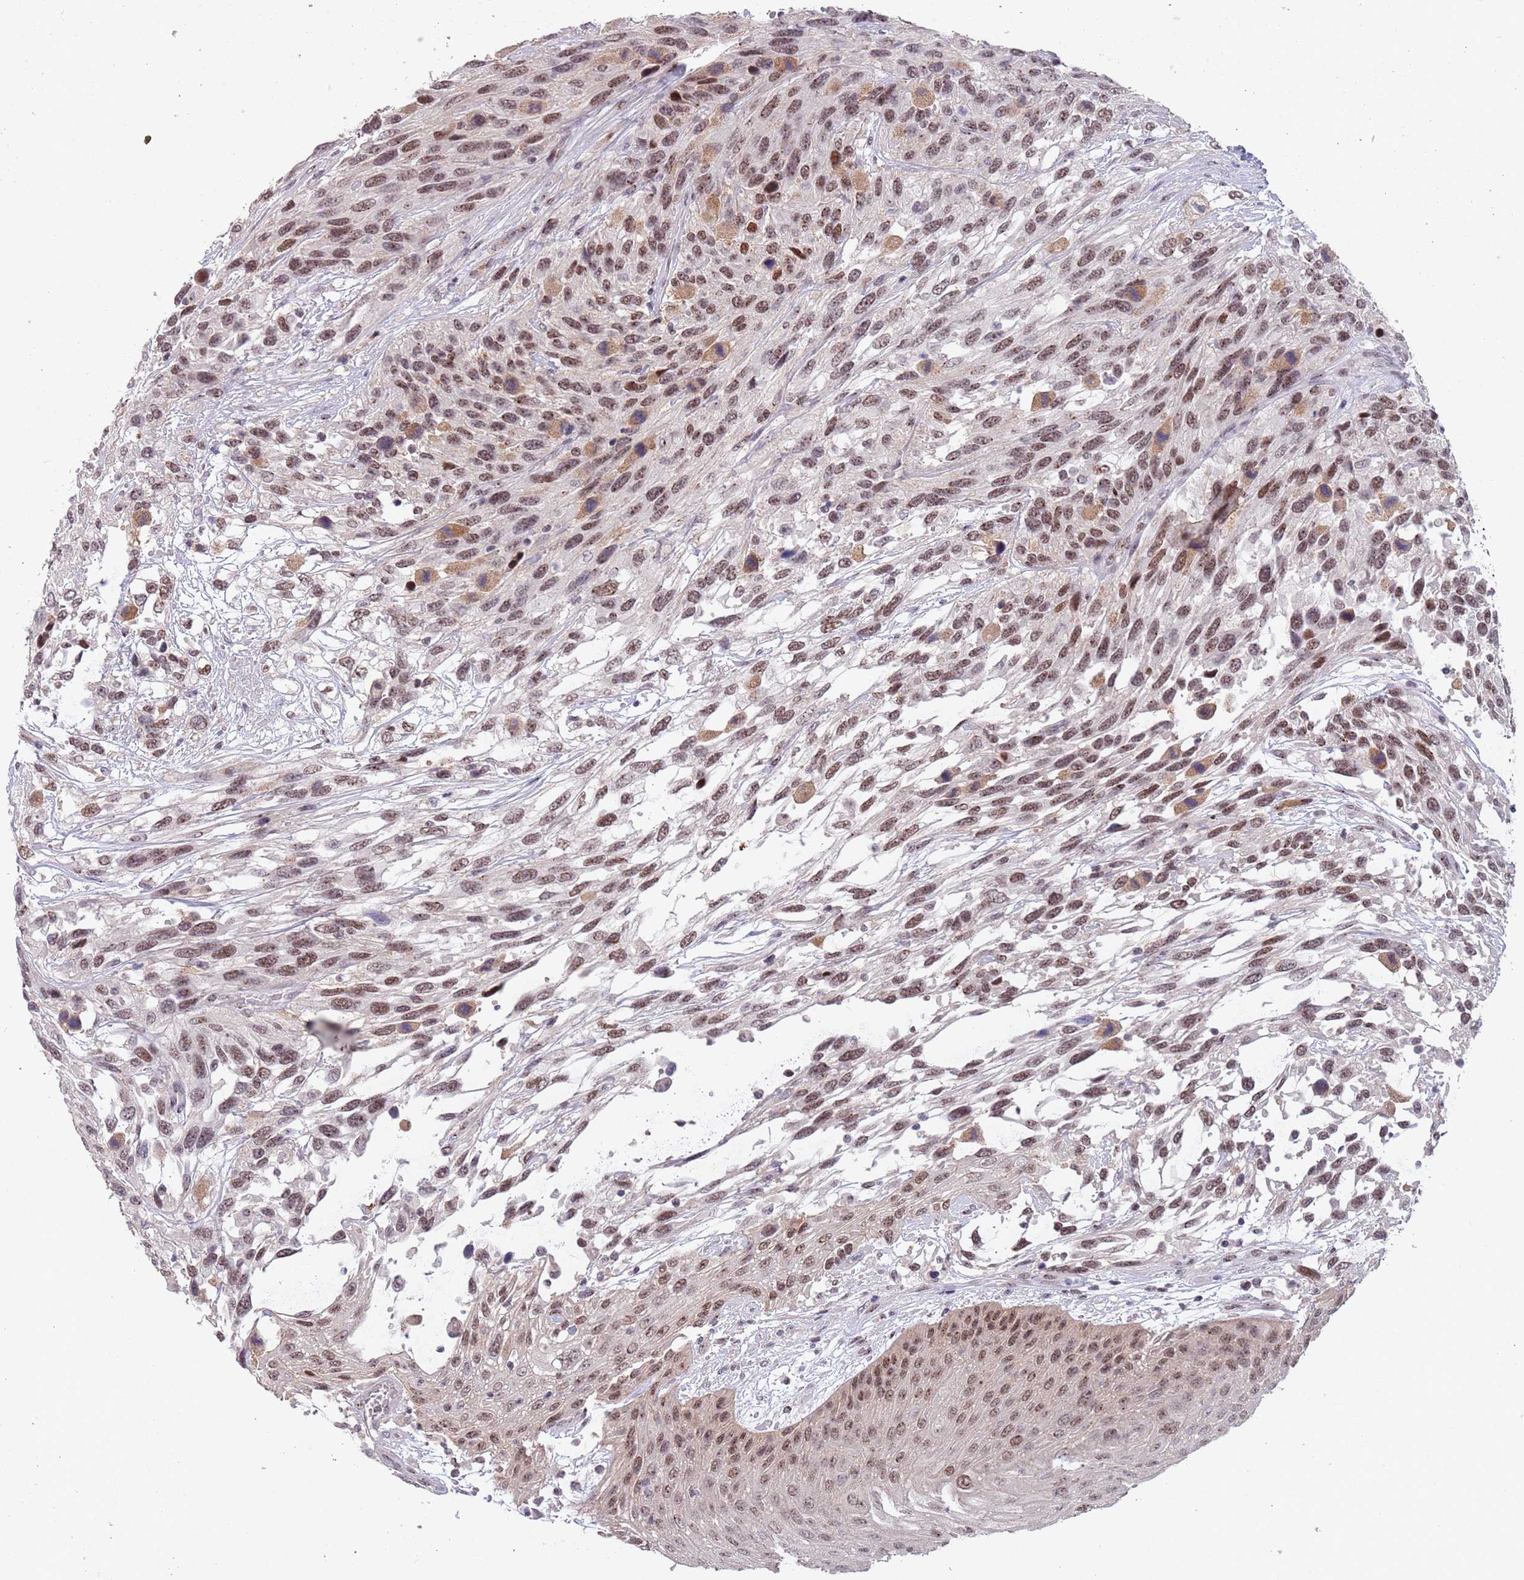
{"staining": {"intensity": "moderate", "quantity": ">75%", "location": "nuclear"}, "tissue": "urothelial cancer", "cell_type": "Tumor cells", "image_type": "cancer", "snomed": [{"axis": "morphology", "description": "Urothelial carcinoma, High grade"}, {"axis": "topography", "description": "Urinary bladder"}], "caption": "This image demonstrates urothelial cancer stained with immunohistochemistry (IHC) to label a protein in brown. The nuclear of tumor cells show moderate positivity for the protein. Nuclei are counter-stained blue.", "gene": "CIZ1", "patient": {"sex": "female", "age": 70}}